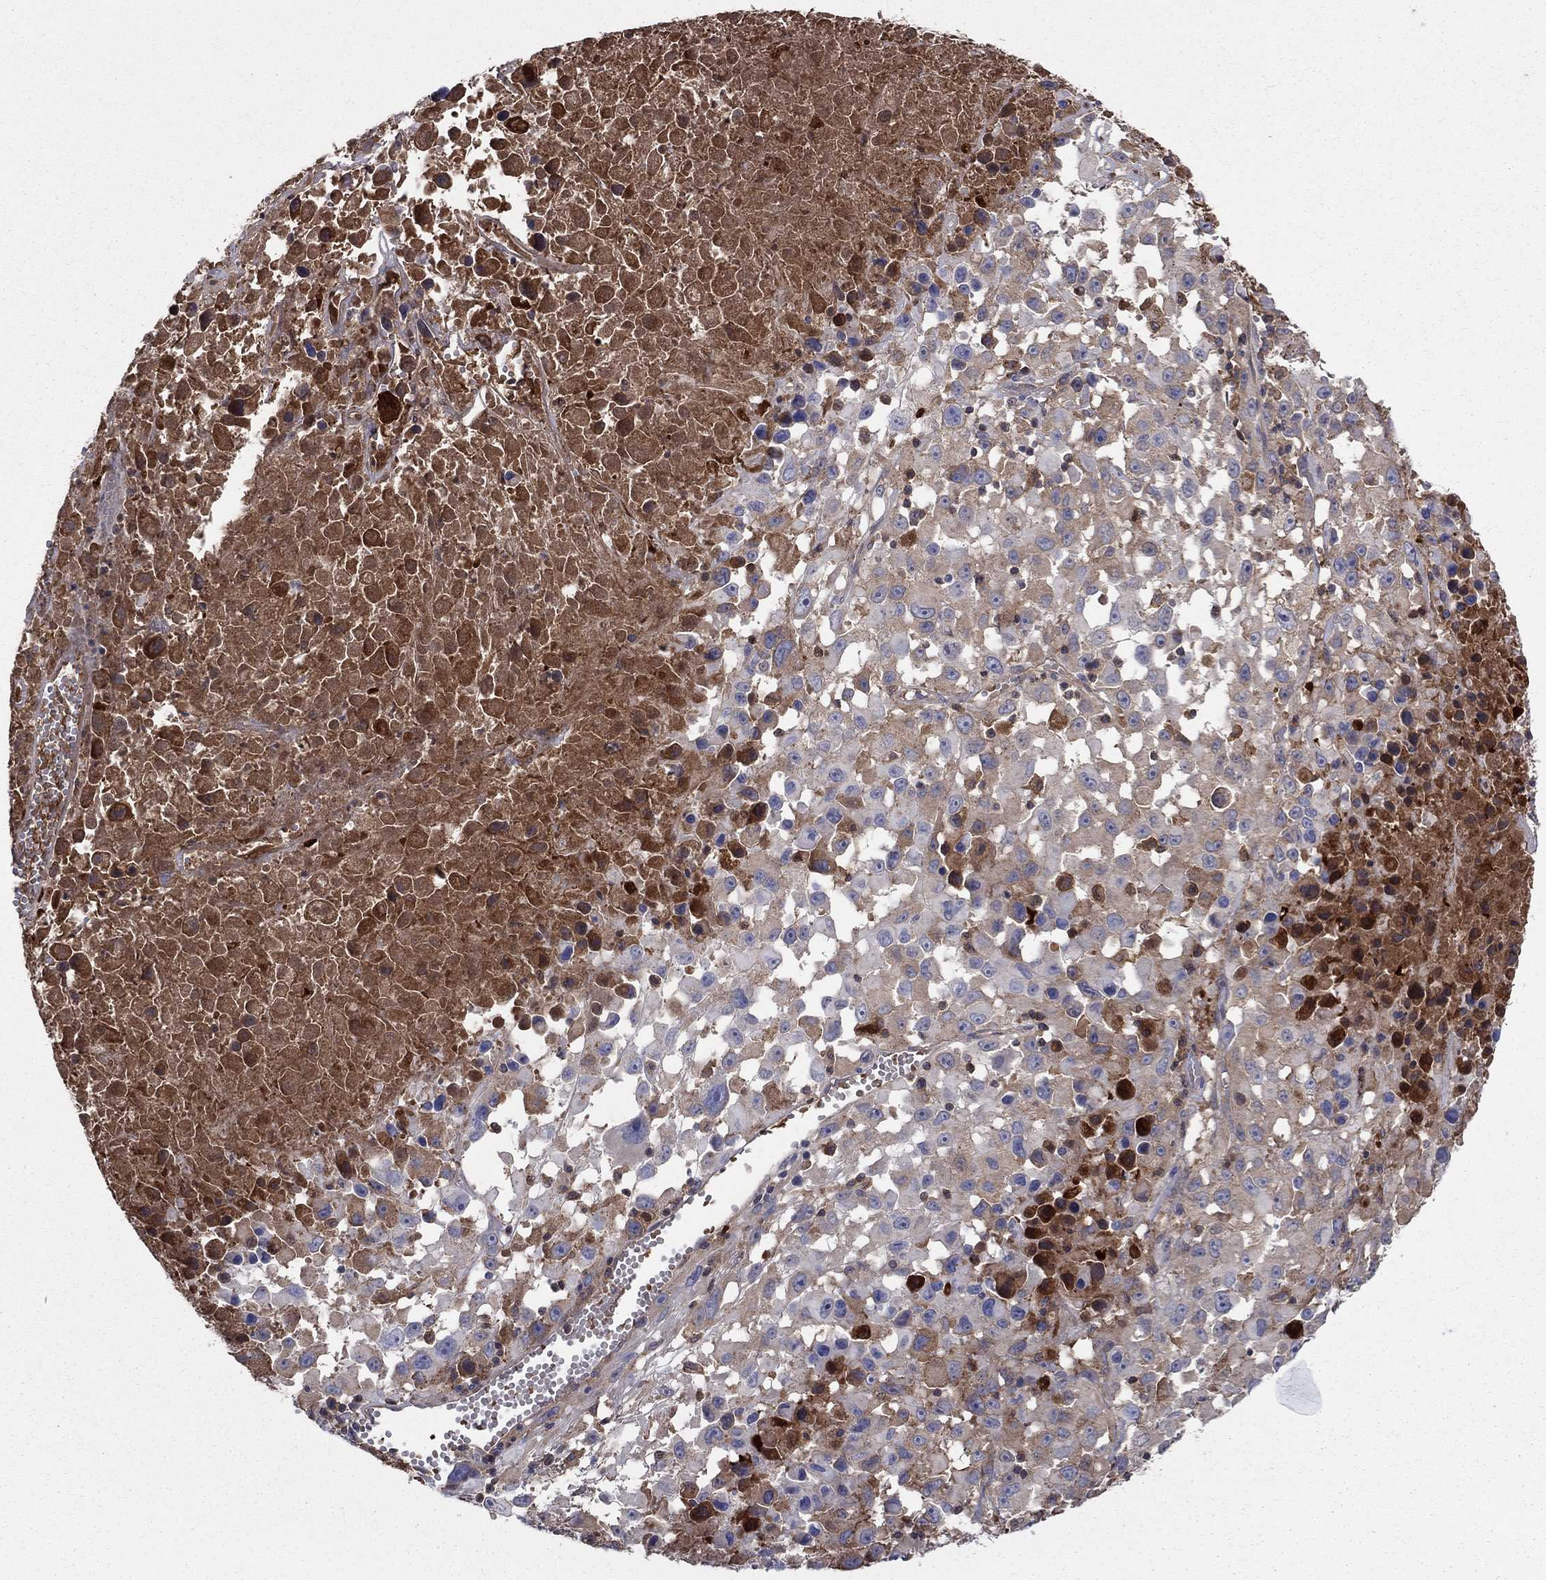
{"staining": {"intensity": "moderate", "quantity": "<25%", "location": "cytoplasmic/membranous"}, "tissue": "melanoma", "cell_type": "Tumor cells", "image_type": "cancer", "snomed": [{"axis": "morphology", "description": "Malignant melanoma, Metastatic site"}, {"axis": "topography", "description": "Lymph node"}], "caption": "About <25% of tumor cells in melanoma show moderate cytoplasmic/membranous protein staining as visualized by brown immunohistochemical staining.", "gene": "HPX", "patient": {"sex": "male", "age": 50}}